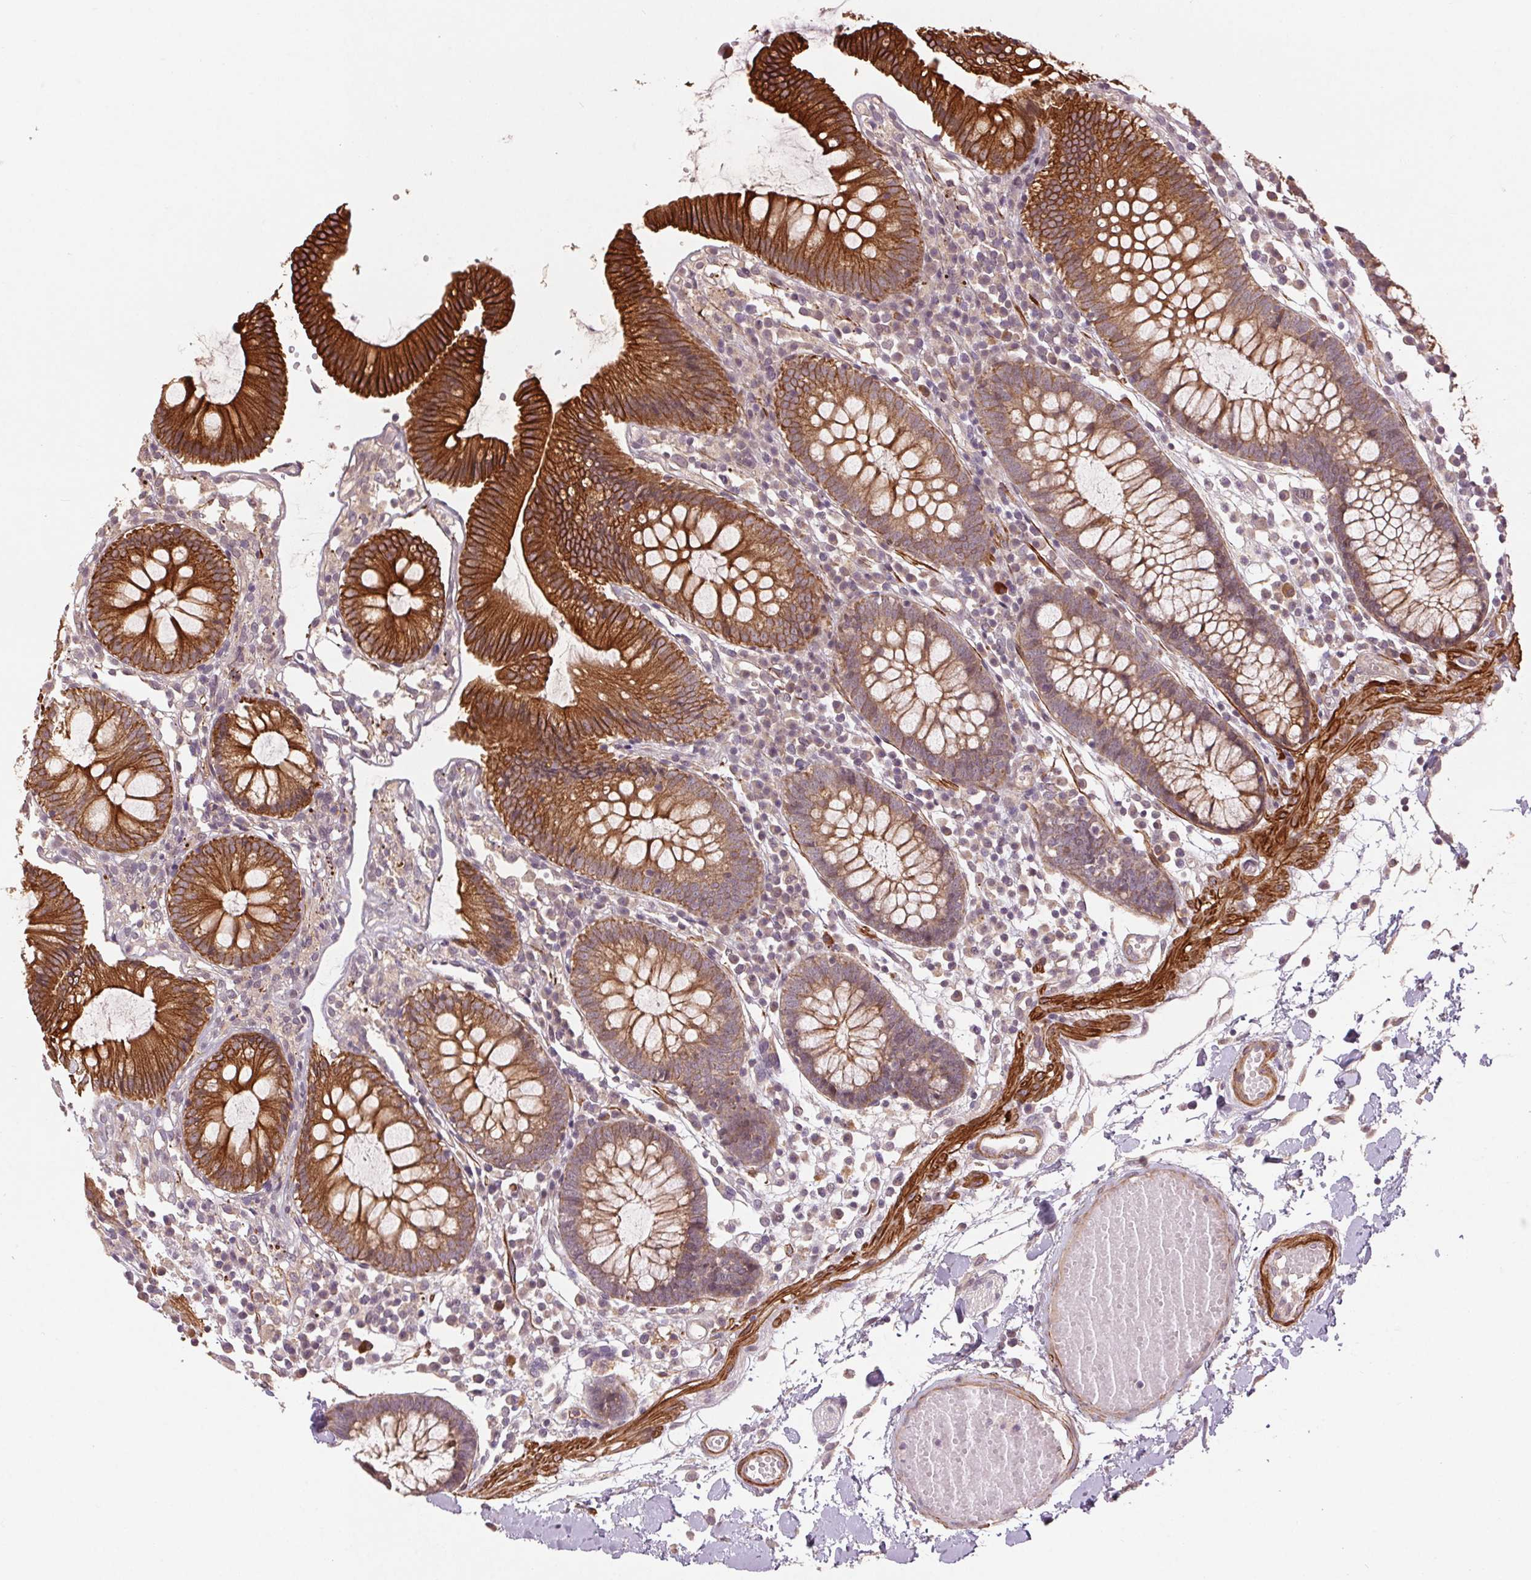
{"staining": {"intensity": "strong", "quantity": "25%-75%", "location": "cytoplasmic/membranous"}, "tissue": "colon", "cell_type": "Endothelial cells", "image_type": "normal", "snomed": [{"axis": "morphology", "description": "Normal tissue, NOS"}, {"axis": "morphology", "description": "Adenocarcinoma, NOS"}, {"axis": "topography", "description": "Colon"}], "caption": "A brown stain labels strong cytoplasmic/membranous staining of a protein in endothelial cells of unremarkable colon.", "gene": "SMLR1", "patient": {"sex": "male", "age": 83}}